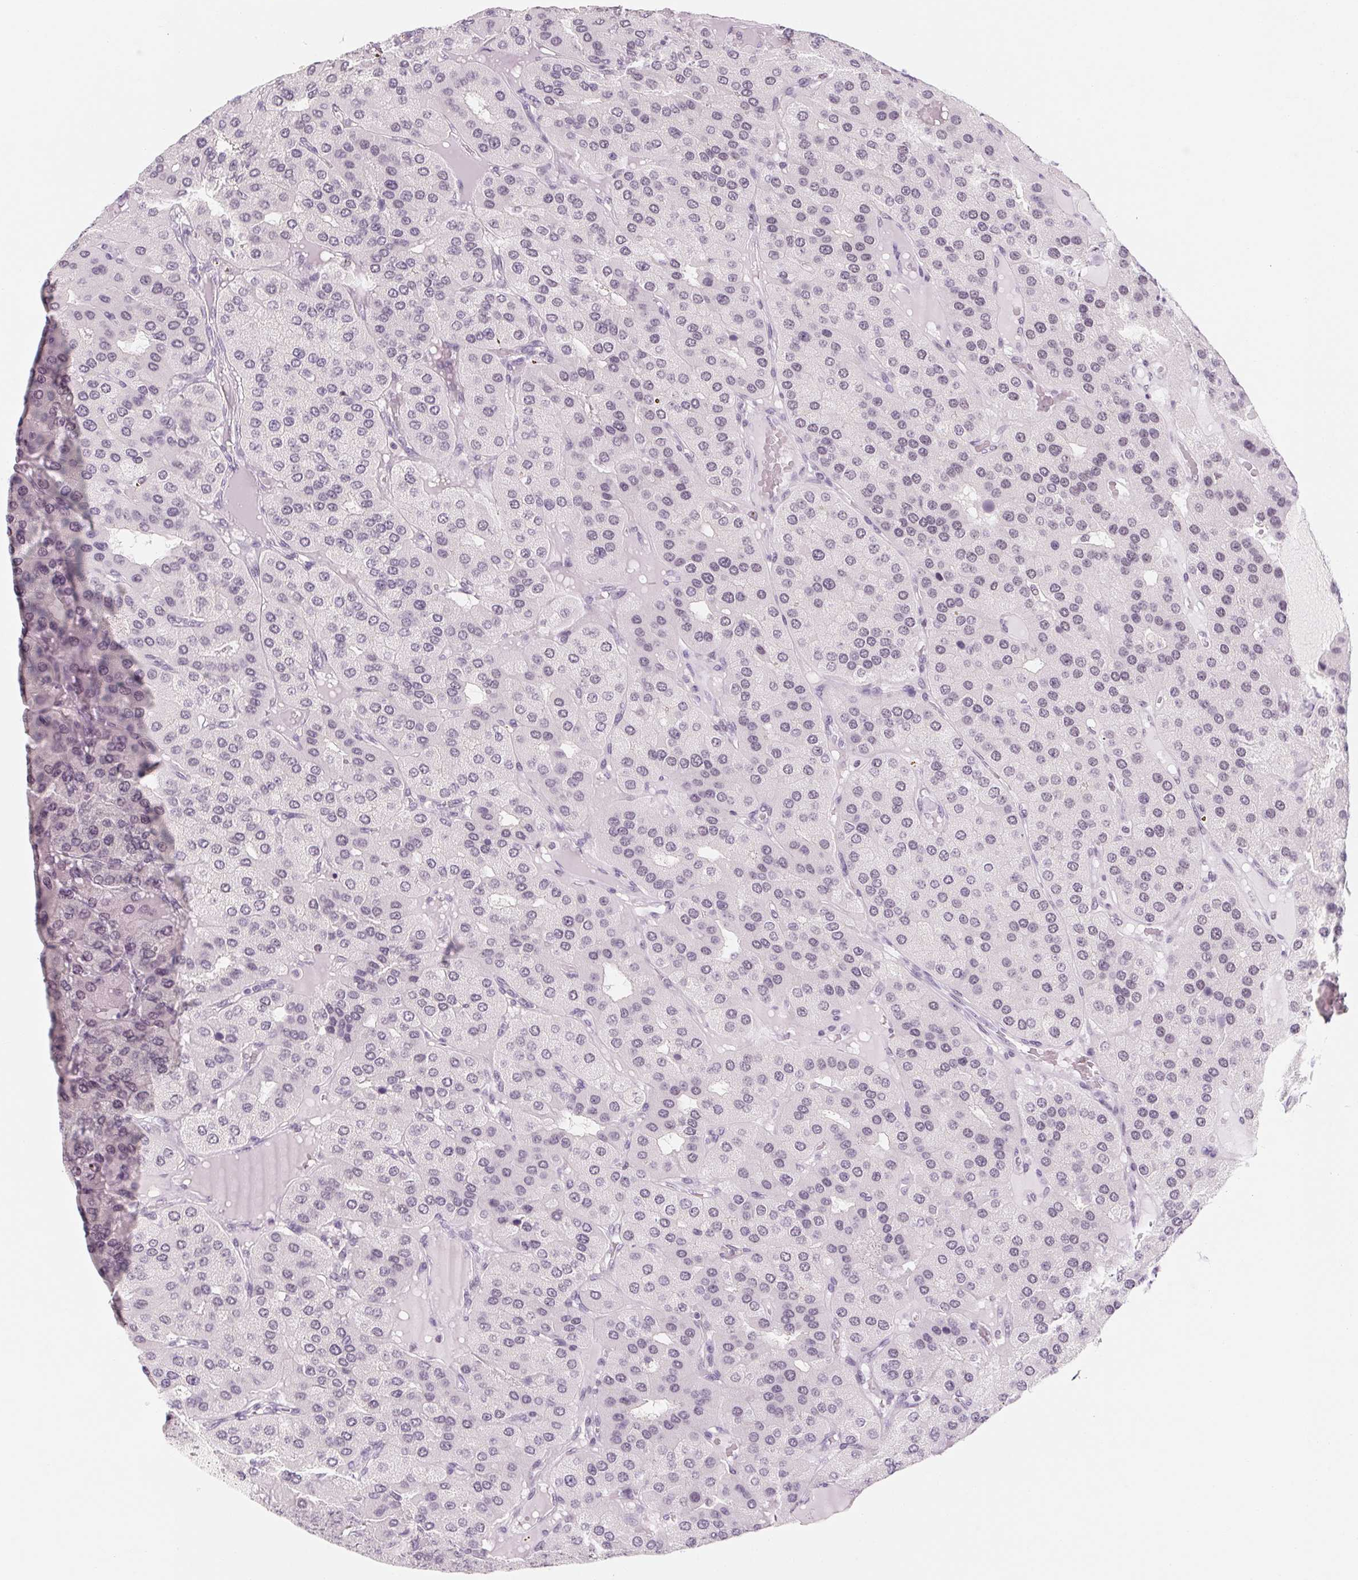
{"staining": {"intensity": "negative", "quantity": "none", "location": "none"}, "tissue": "parathyroid gland", "cell_type": "Glandular cells", "image_type": "normal", "snomed": [{"axis": "morphology", "description": "Normal tissue, NOS"}, {"axis": "morphology", "description": "Adenoma, NOS"}, {"axis": "topography", "description": "Parathyroid gland"}], "caption": "Parathyroid gland was stained to show a protein in brown. There is no significant expression in glandular cells. (IHC, brightfield microscopy, high magnification).", "gene": "ZIC4", "patient": {"sex": "female", "age": 86}}